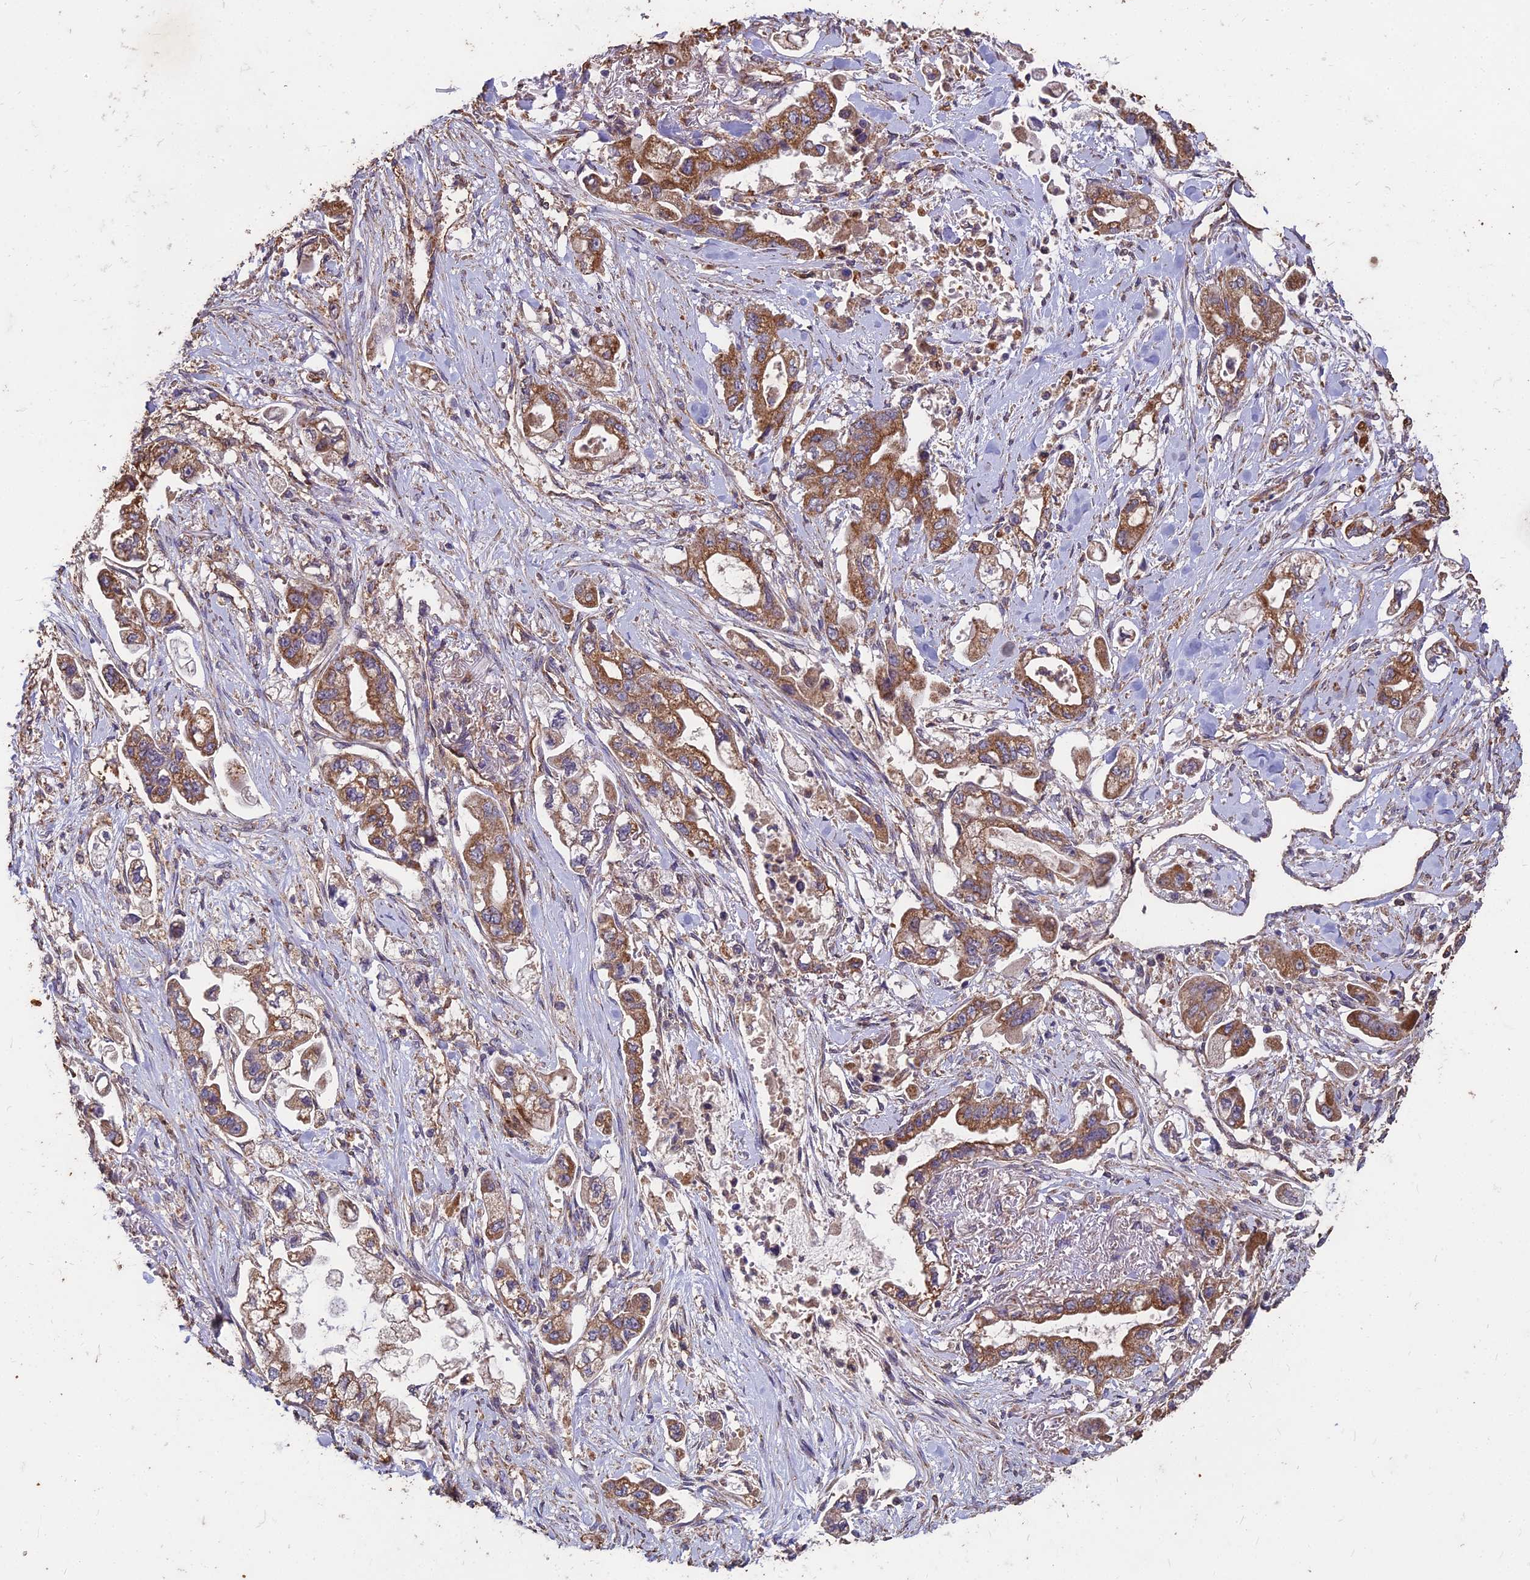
{"staining": {"intensity": "strong", "quantity": ">75%", "location": "cytoplasmic/membranous"}, "tissue": "stomach cancer", "cell_type": "Tumor cells", "image_type": "cancer", "snomed": [{"axis": "morphology", "description": "Adenocarcinoma, NOS"}, {"axis": "topography", "description": "Stomach"}], "caption": "Immunohistochemical staining of stomach cancer (adenocarcinoma) exhibits high levels of strong cytoplasmic/membranous protein staining in about >75% of tumor cells. (Stains: DAB in brown, nuclei in blue, Microscopy: brightfield microscopy at high magnification).", "gene": "CEMIP2", "patient": {"sex": "male", "age": 62}}